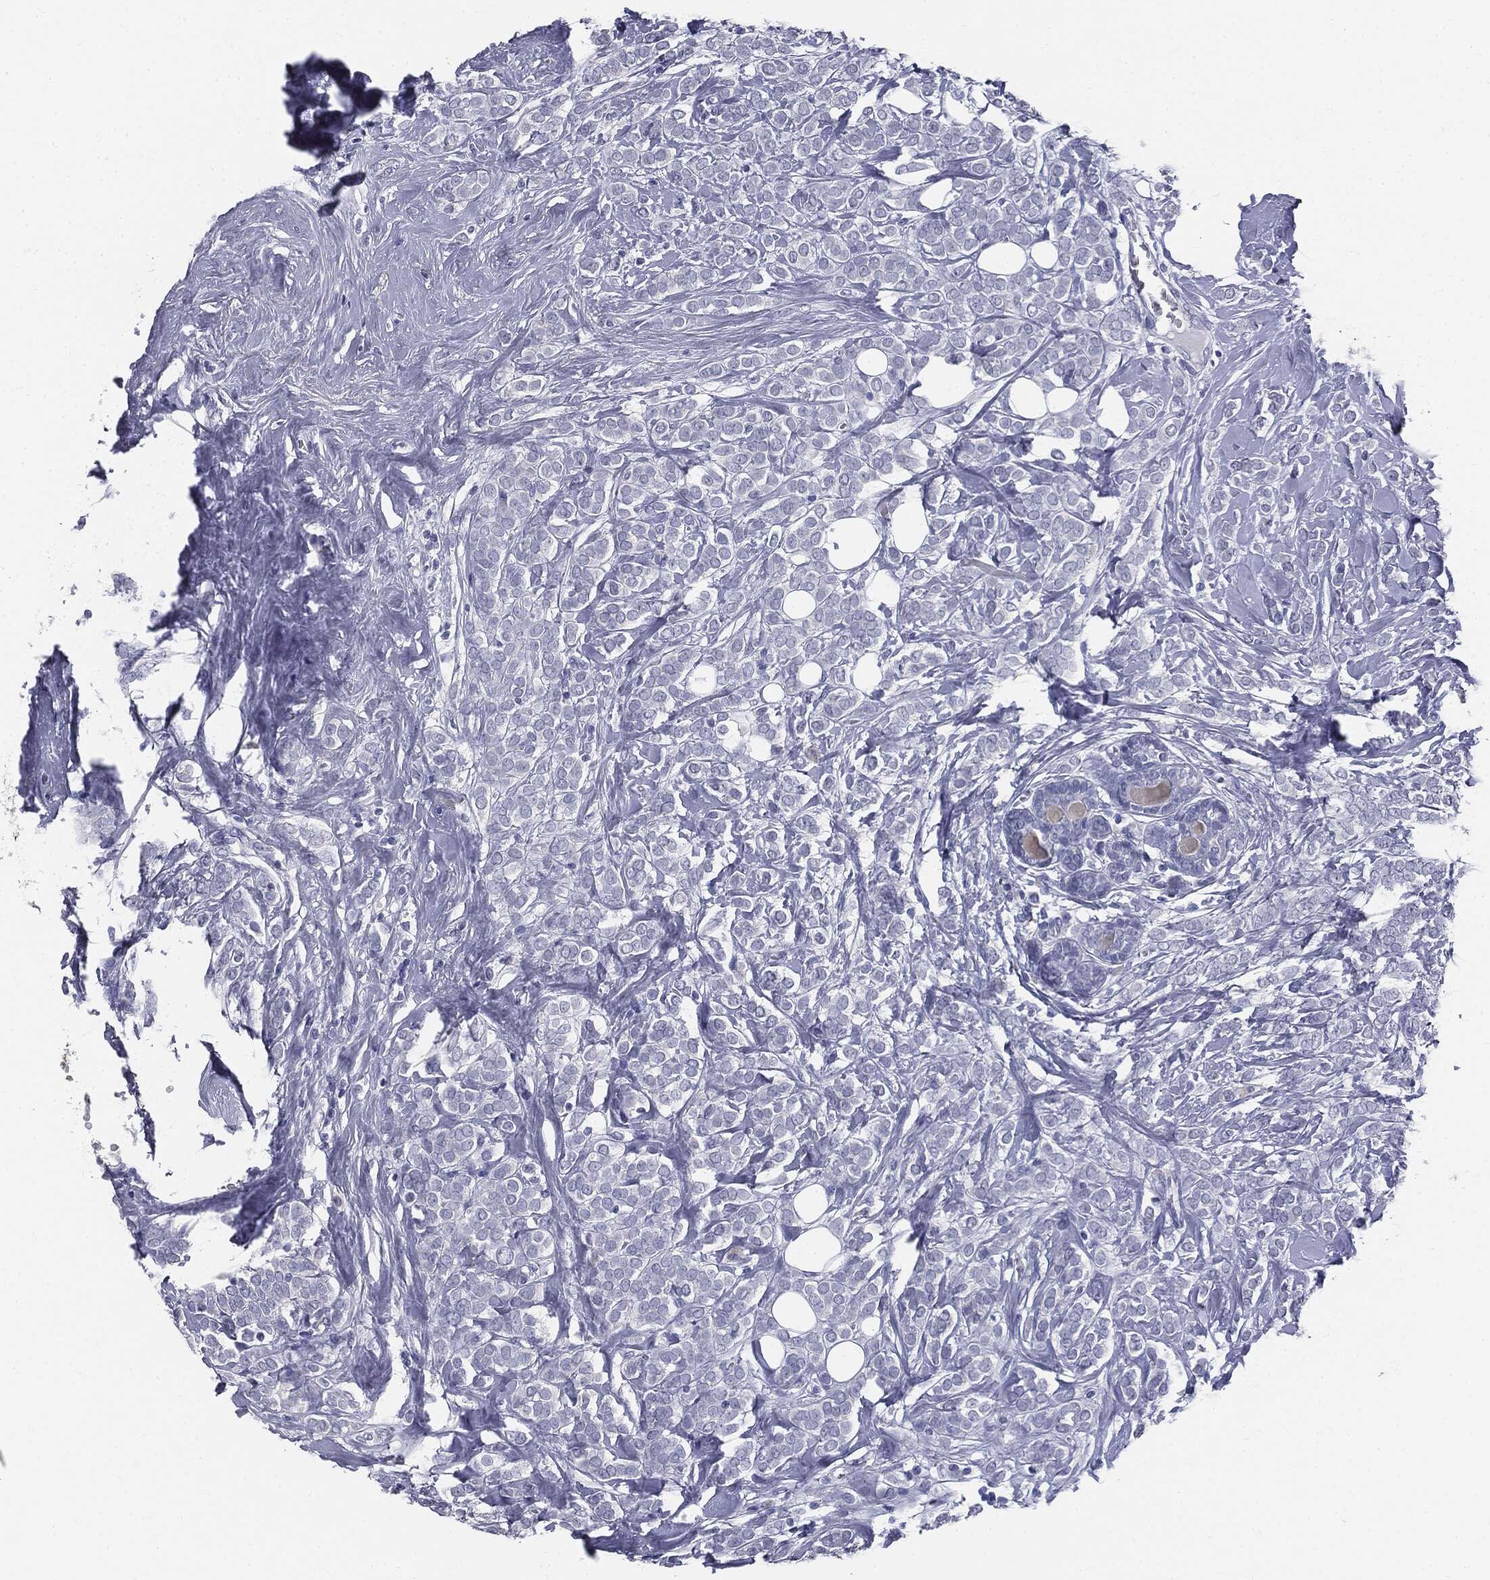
{"staining": {"intensity": "negative", "quantity": "none", "location": "none"}, "tissue": "breast cancer", "cell_type": "Tumor cells", "image_type": "cancer", "snomed": [{"axis": "morphology", "description": "Lobular carcinoma"}, {"axis": "topography", "description": "Breast"}], "caption": "This is an IHC micrograph of human breast lobular carcinoma. There is no positivity in tumor cells.", "gene": "AFP", "patient": {"sex": "female", "age": 49}}